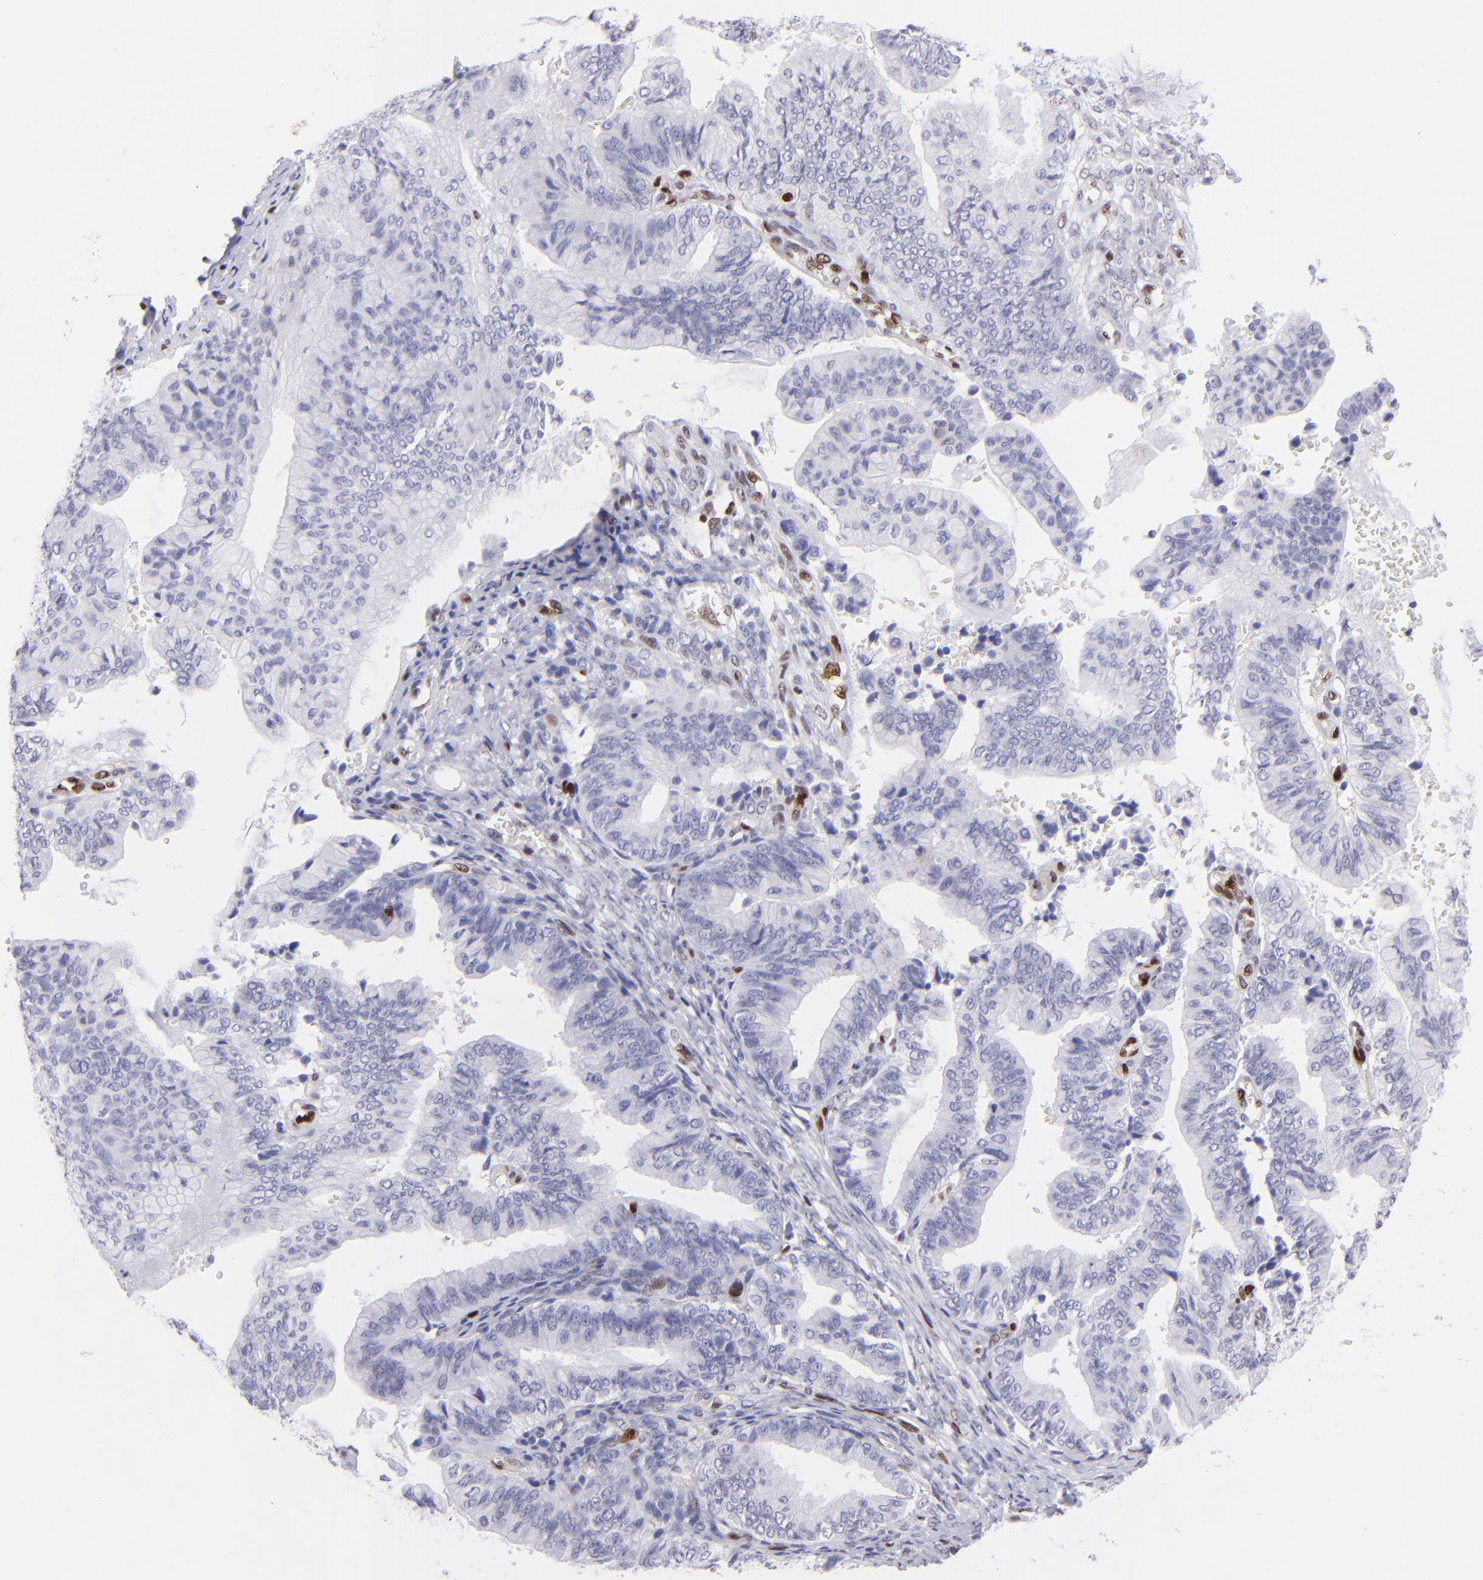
{"staining": {"intensity": "negative", "quantity": "none", "location": "none"}, "tissue": "ovarian cancer", "cell_type": "Tumor cells", "image_type": "cancer", "snomed": [{"axis": "morphology", "description": "Cystadenocarcinoma, mucinous, NOS"}, {"axis": "topography", "description": "Ovary"}], "caption": "Tumor cells are negative for brown protein staining in mucinous cystadenocarcinoma (ovarian).", "gene": "ETS1", "patient": {"sex": "female", "age": 36}}